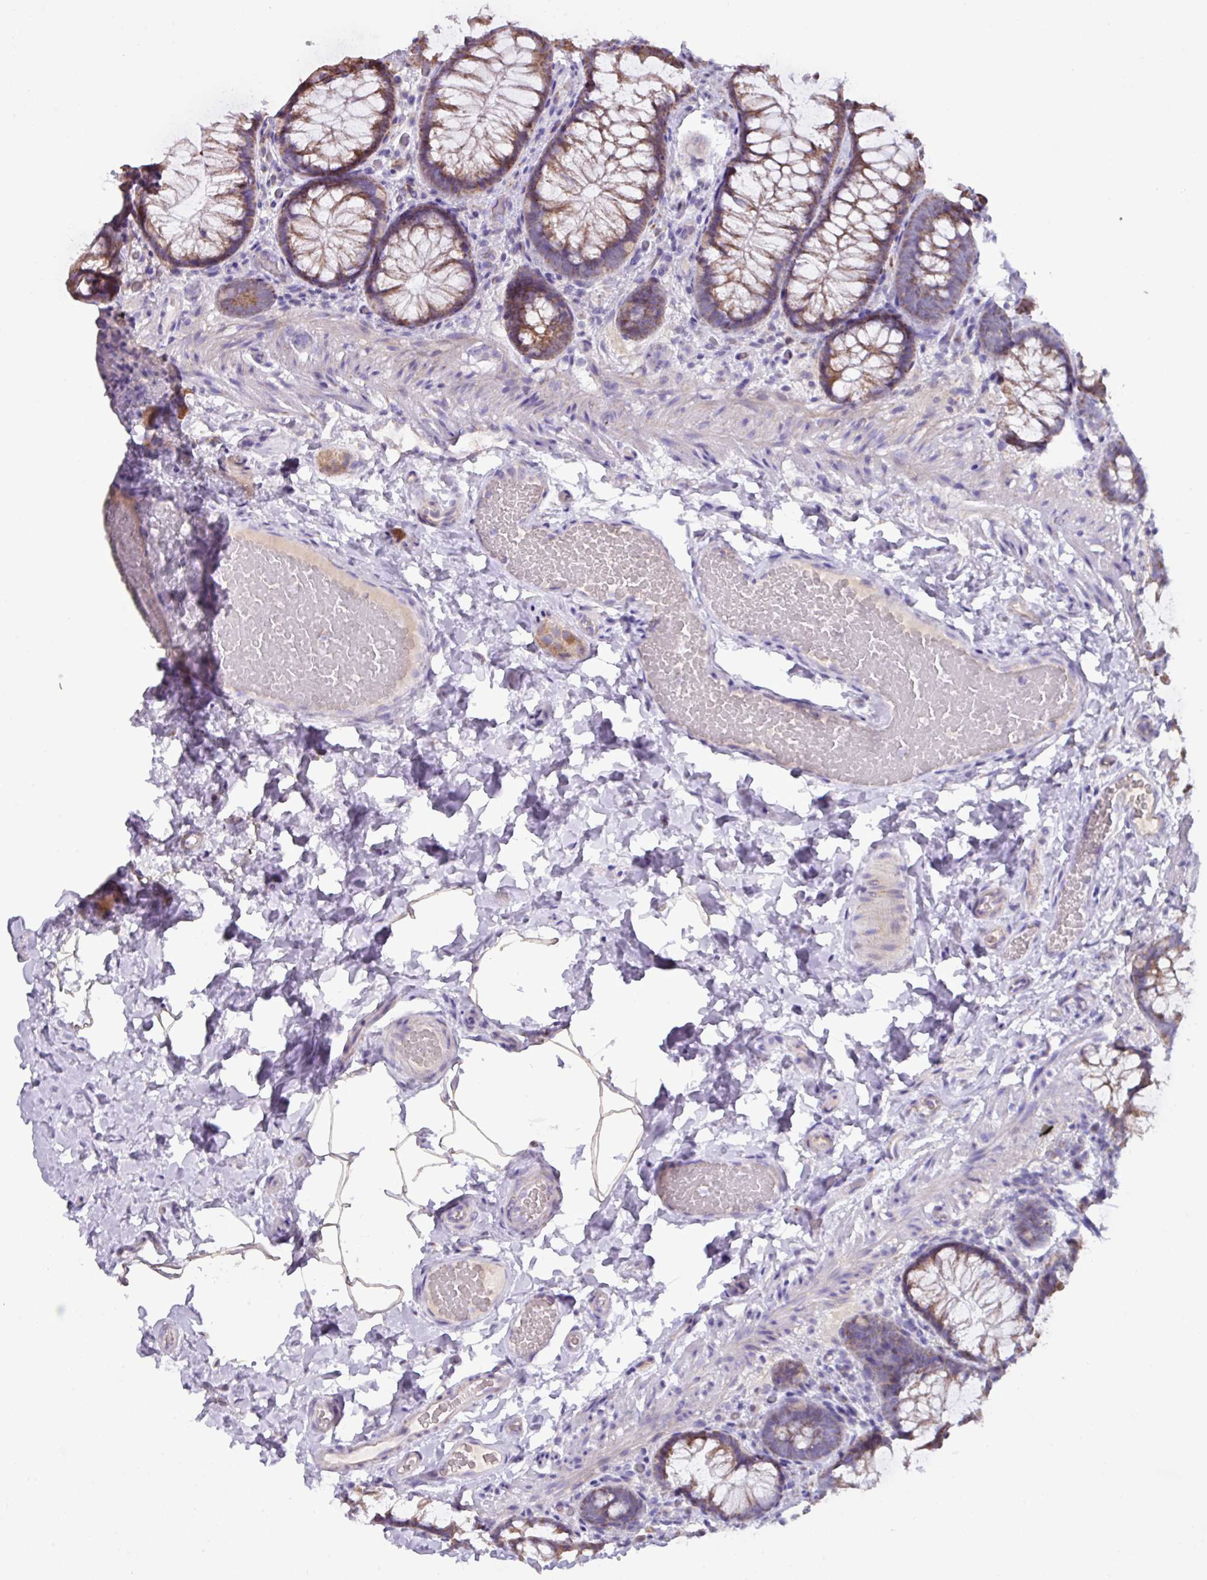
{"staining": {"intensity": "negative", "quantity": "none", "location": "none"}, "tissue": "colon", "cell_type": "Endothelial cells", "image_type": "normal", "snomed": [{"axis": "morphology", "description": "Normal tissue, NOS"}, {"axis": "topography", "description": "Colon"}], "caption": "An immunohistochemistry (IHC) image of unremarkable colon is shown. There is no staining in endothelial cells of colon. Brightfield microscopy of immunohistochemistry stained with DAB (brown) and hematoxylin (blue), captured at high magnification.", "gene": "MT", "patient": {"sex": "male", "age": 46}}